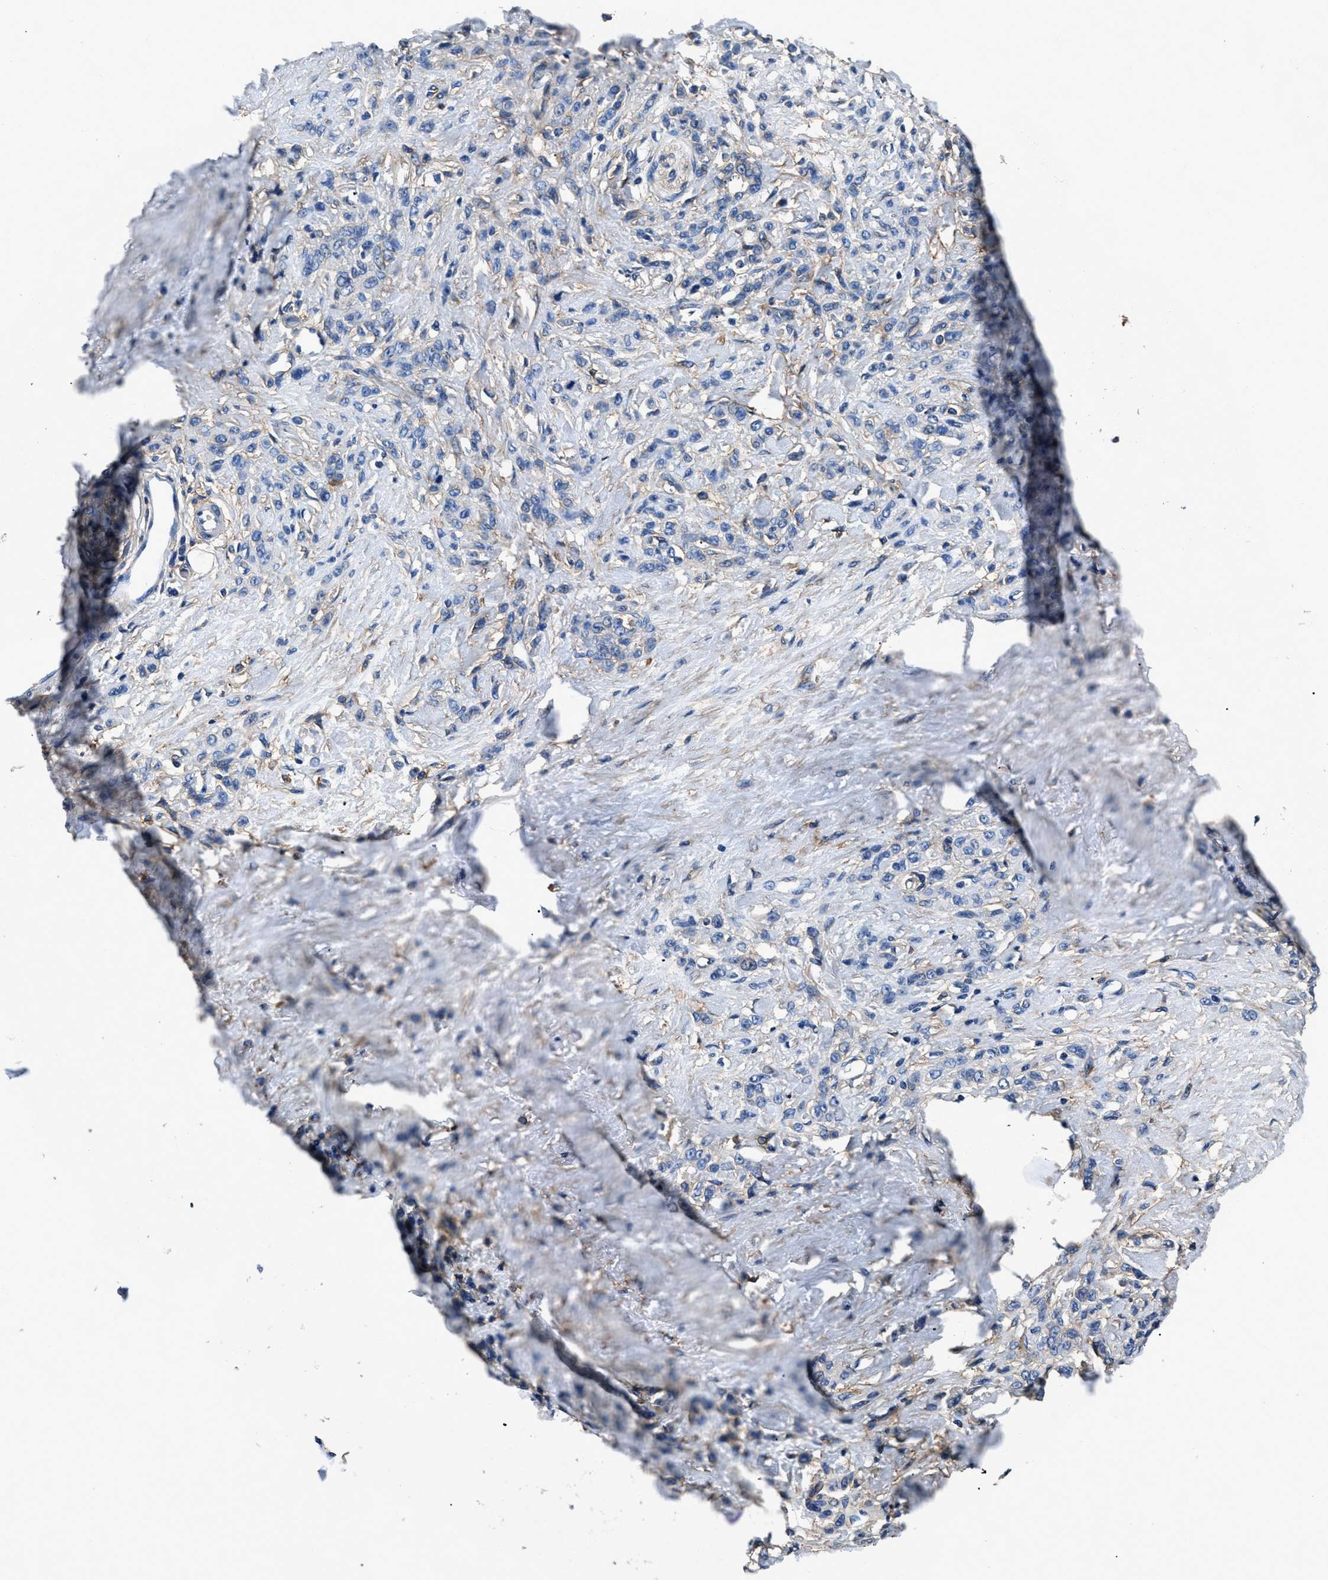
{"staining": {"intensity": "negative", "quantity": "none", "location": "none"}, "tissue": "stomach cancer", "cell_type": "Tumor cells", "image_type": "cancer", "snomed": [{"axis": "morphology", "description": "Normal tissue, NOS"}, {"axis": "morphology", "description": "Adenocarcinoma, NOS"}, {"axis": "topography", "description": "Stomach"}], "caption": "Protein analysis of stomach cancer reveals no significant expression in tumor cells.", "gene": "CD276", "patient": {"sex": "male", "age": 82}}